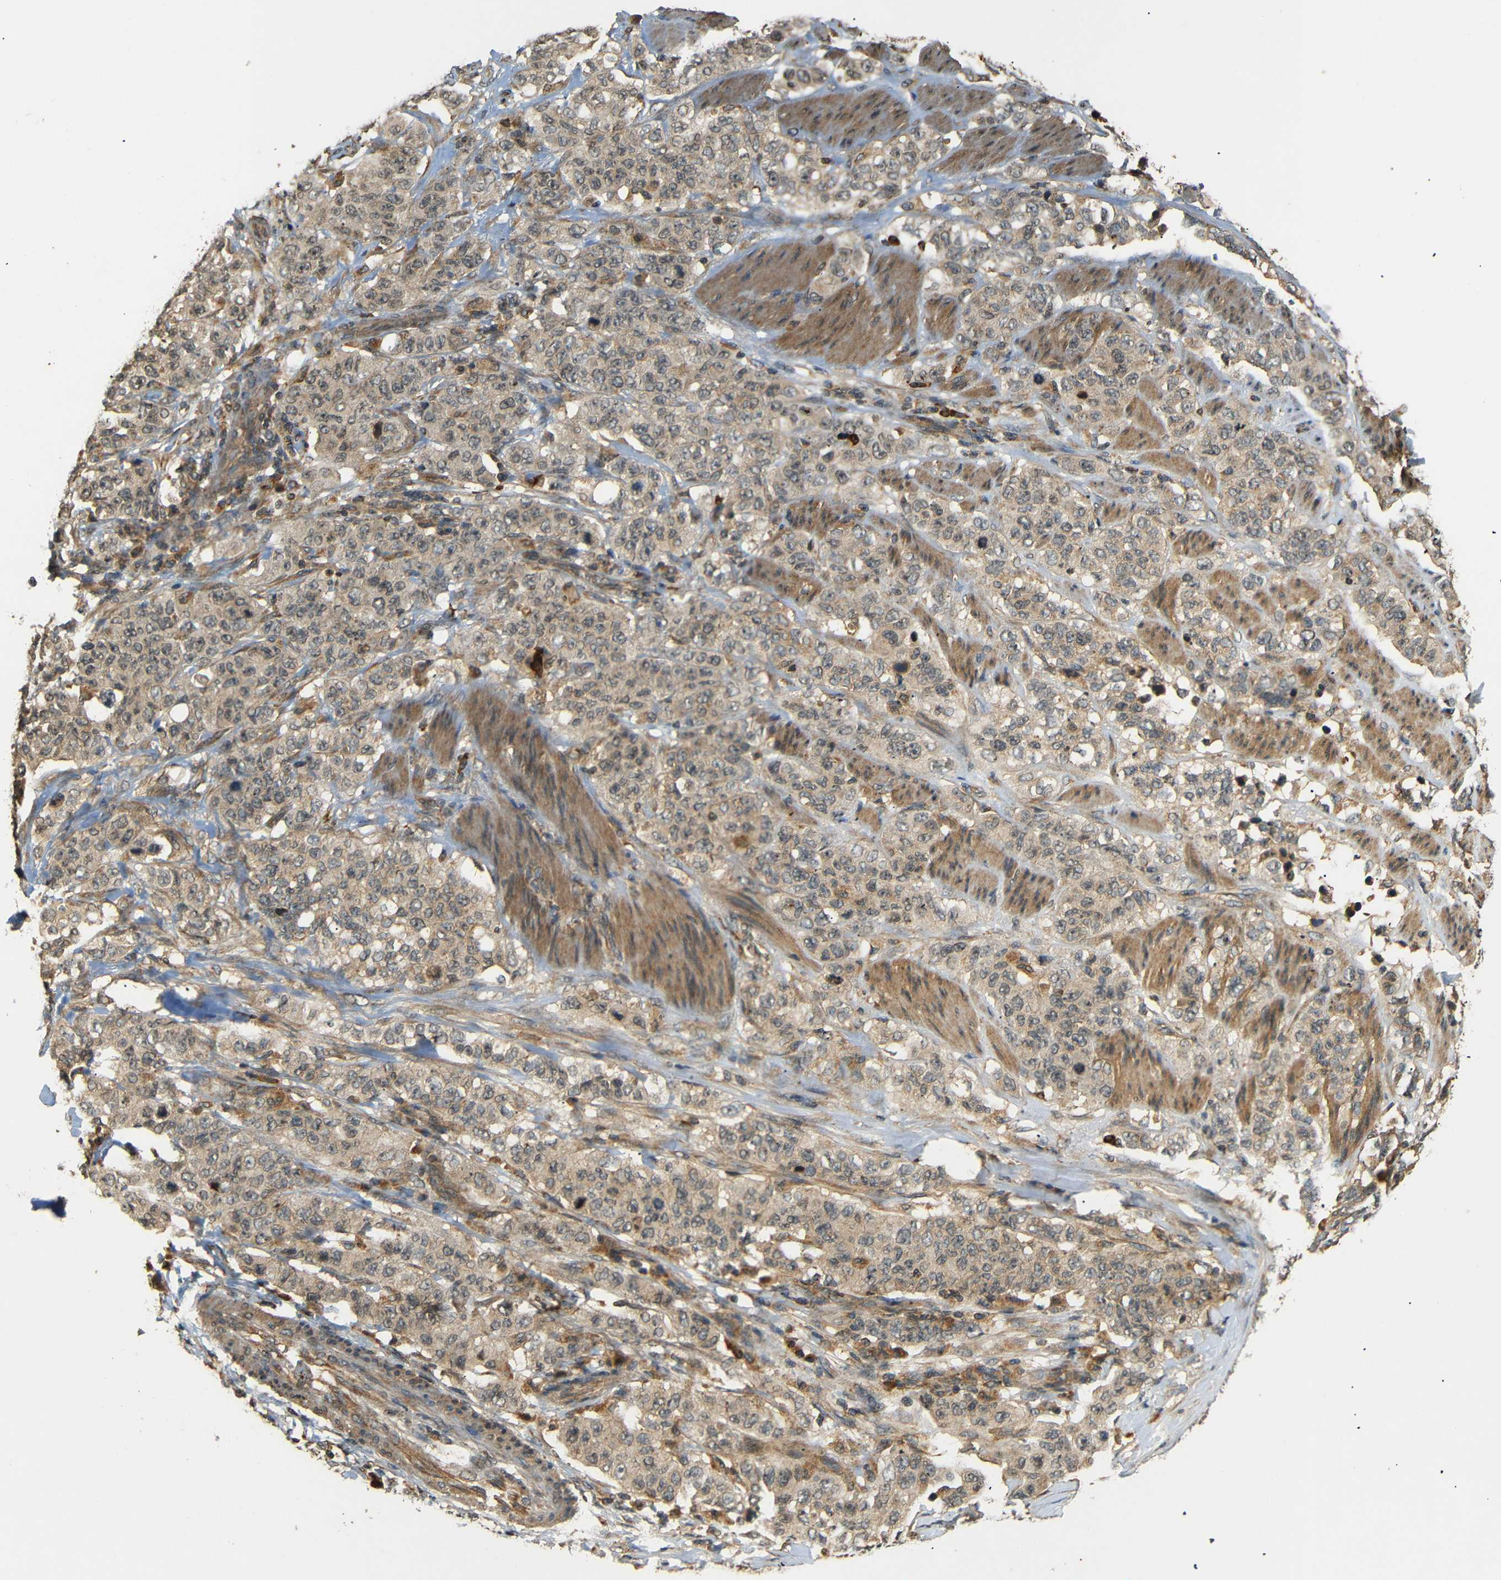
{"staining": {"intensity": "weak", "quantity": ">75%", "location": "cytoplasmic/membranous"}, "tissue": "stomach cancer", "cell_type": "Tumor cells", "image_type": "cancer", "snomed": [{"axis": "morphology", "description": "Adenocarcinoma, NOS"}, {"axis": "topography", "description": "Stomach"}], "caption": "Immunohistochemistry (IHC) photomicrograph of human adenocarcinoma (stomach) stained for a protein (brown), which demonstrates low levels of weak cytoplasmic/membranous expression in about >75% of tumor cells.", "gene": "TANK", "patient": {"sex": "male", "age": 48}}